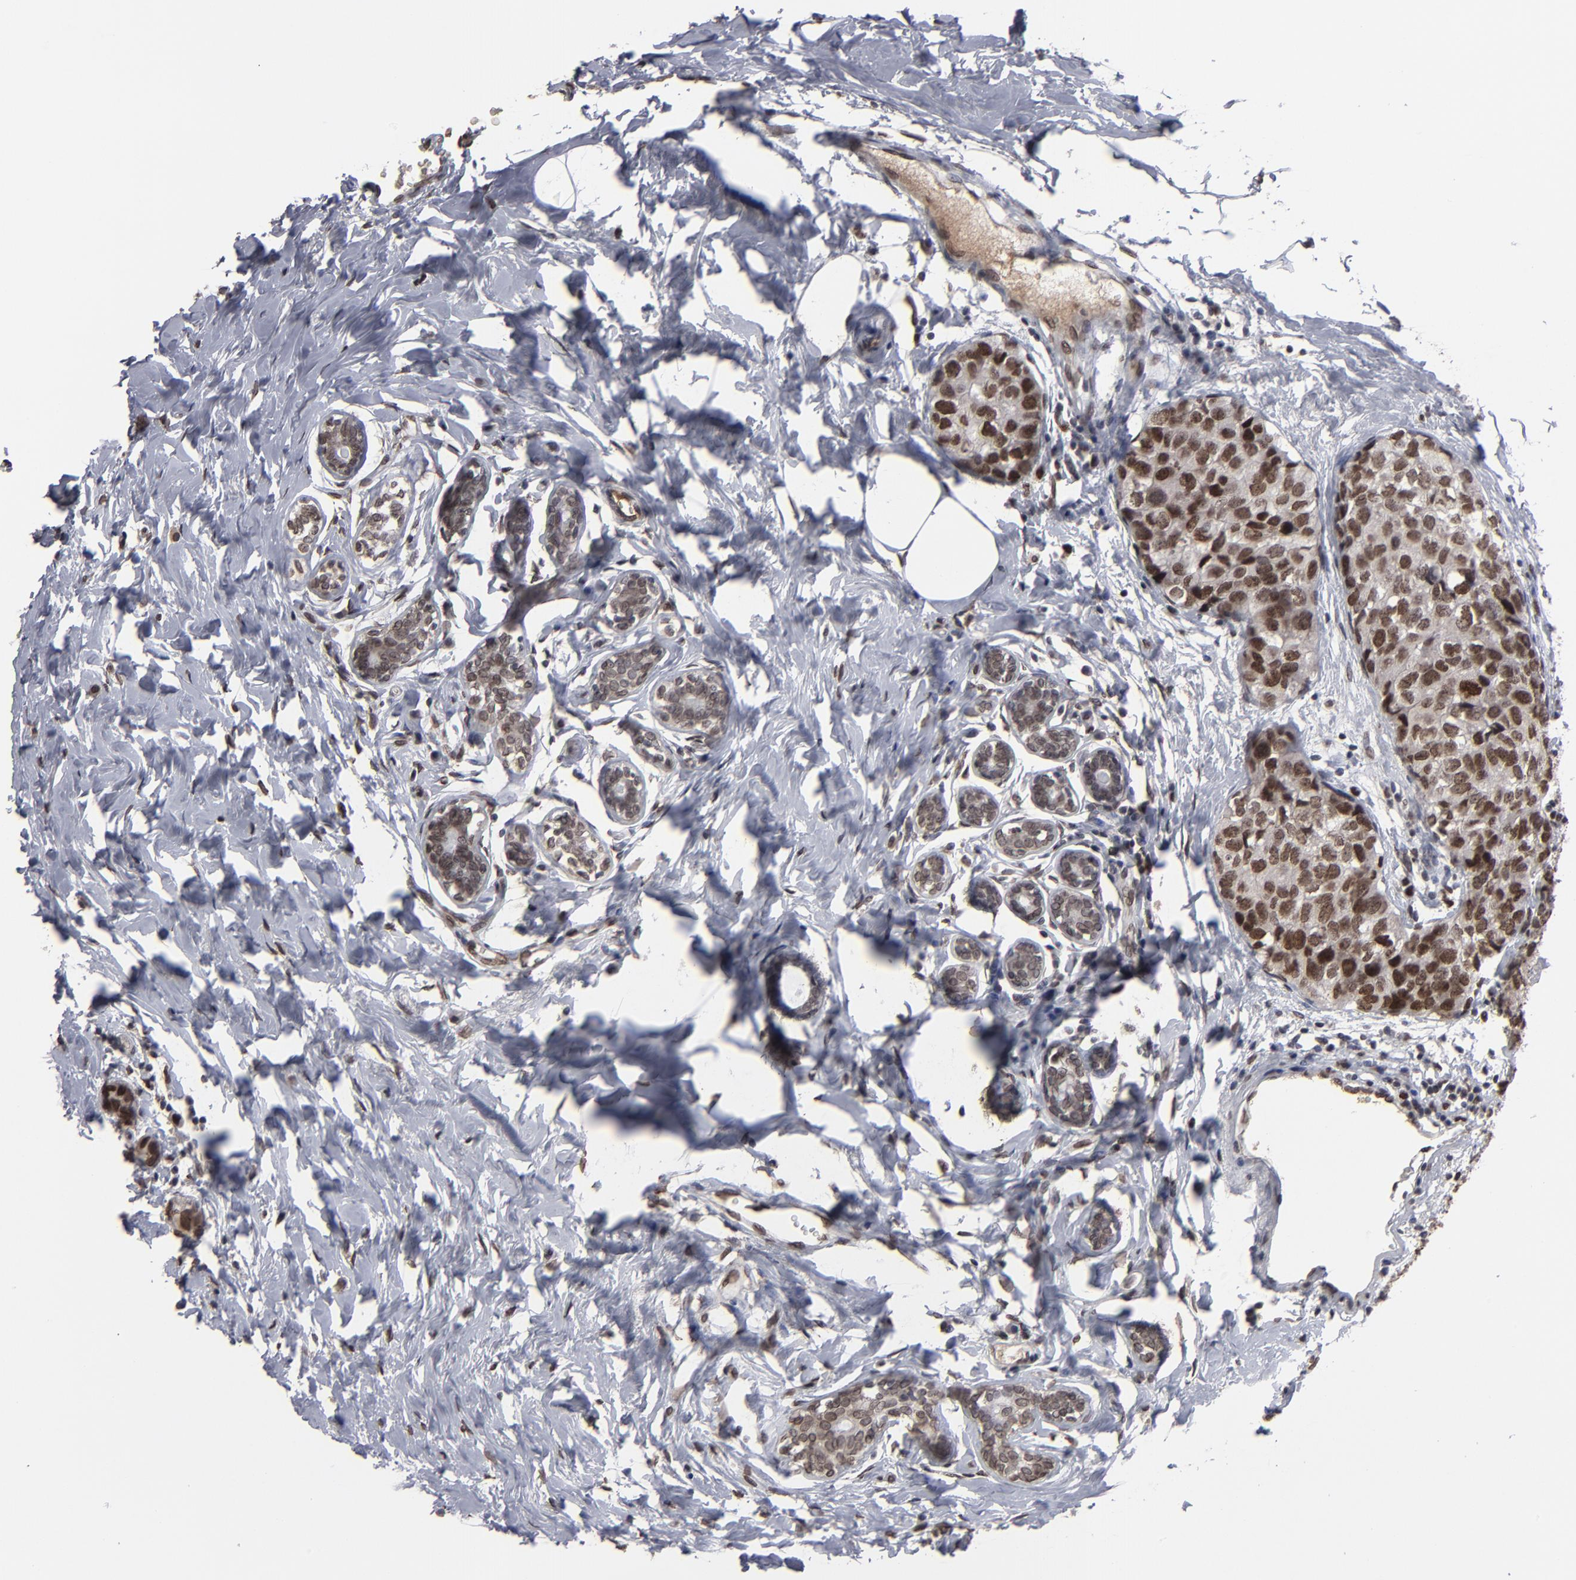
{"staining": {"intensity": "moderate", "quantity": ">75%", "location": "nuclear"}, "tissue": "breast cancer", "cell_type": "Tumor cells", "image_type": "cancer", "snomed": [{"axis": "morphology", "description": "Normal tissue, NOS"}, {"axis": "morphology", "description": "Duct carcinoma"}, {"axis": "topography", "description": "Breast"}], "caption": "Immunohistochemical staining of human invasive ductal carcinoma (breast) shows moderate nuclear protein staining in approximately >75% of tumor cells.", "gene": "BAZ1A", "patient": {"sex": "female", "age": 50}}